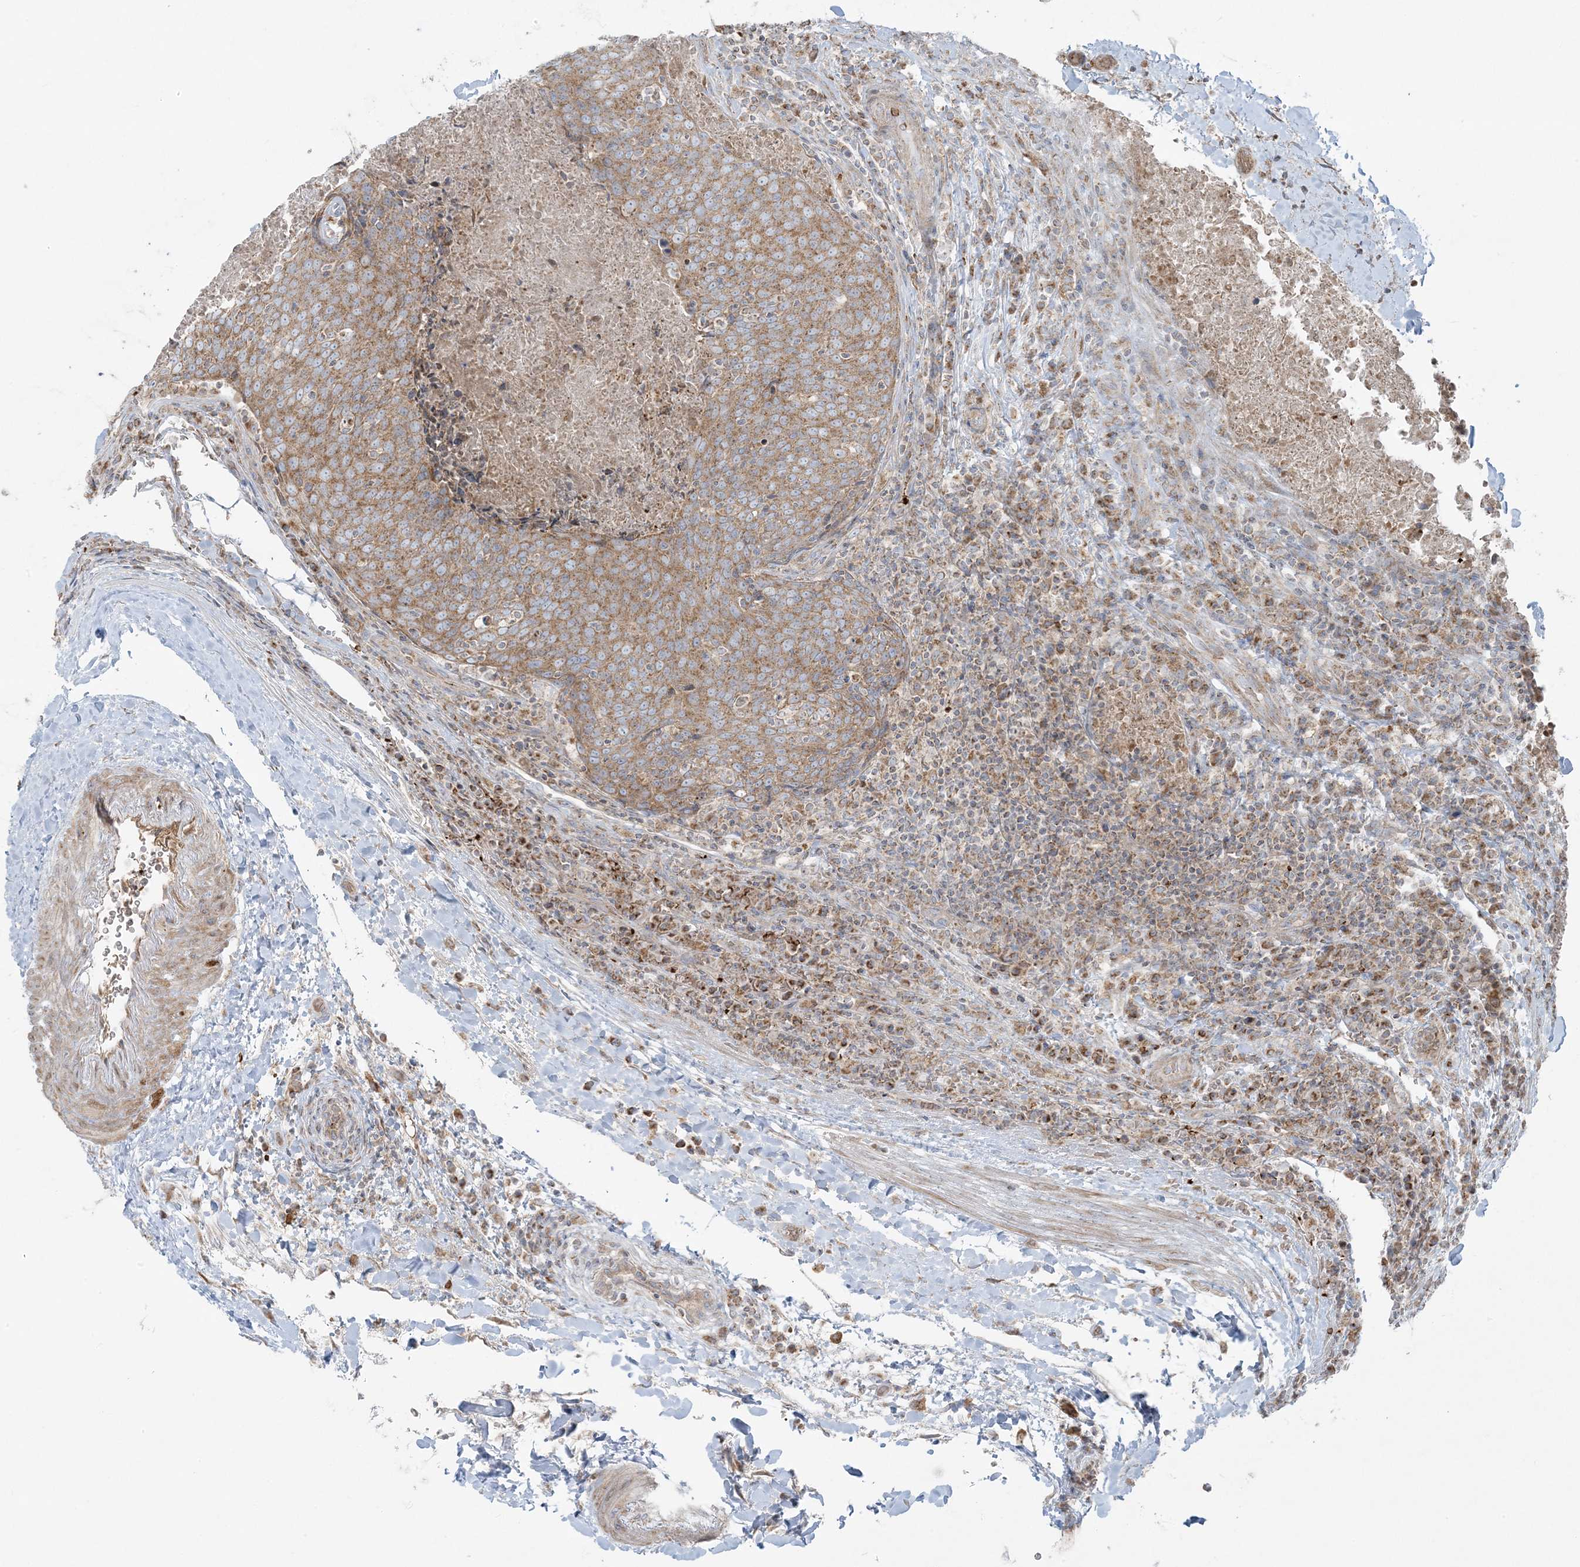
{"staining": {"intensity": "moderate", "quantity": ">75%", "location": "cytoplasmic/membranous"}, "tissue": "head and neck cancer", "cell_type": "Tumor cells", "image_type": "cancer", "snomed": [{"axis": "morphology", "description": "Squamous cell carcinoma, NOS"}, {"axis": "morphology", "description": "Squamous cell carcinoma, metastatic, NOS"}, {"axis": "topography", "description": "Lymph node"}, {"axis": "topography", "description": "Head-Neck"}], "caption": "The image displays a brown stain indicating the presence of a protein in the cytoplasmic/membranous of tumor cells in head and neck metastatic squamous cell carcinoma.", "gene": "PIK3R4", "patient": {"sex": "male", "age": 62}}